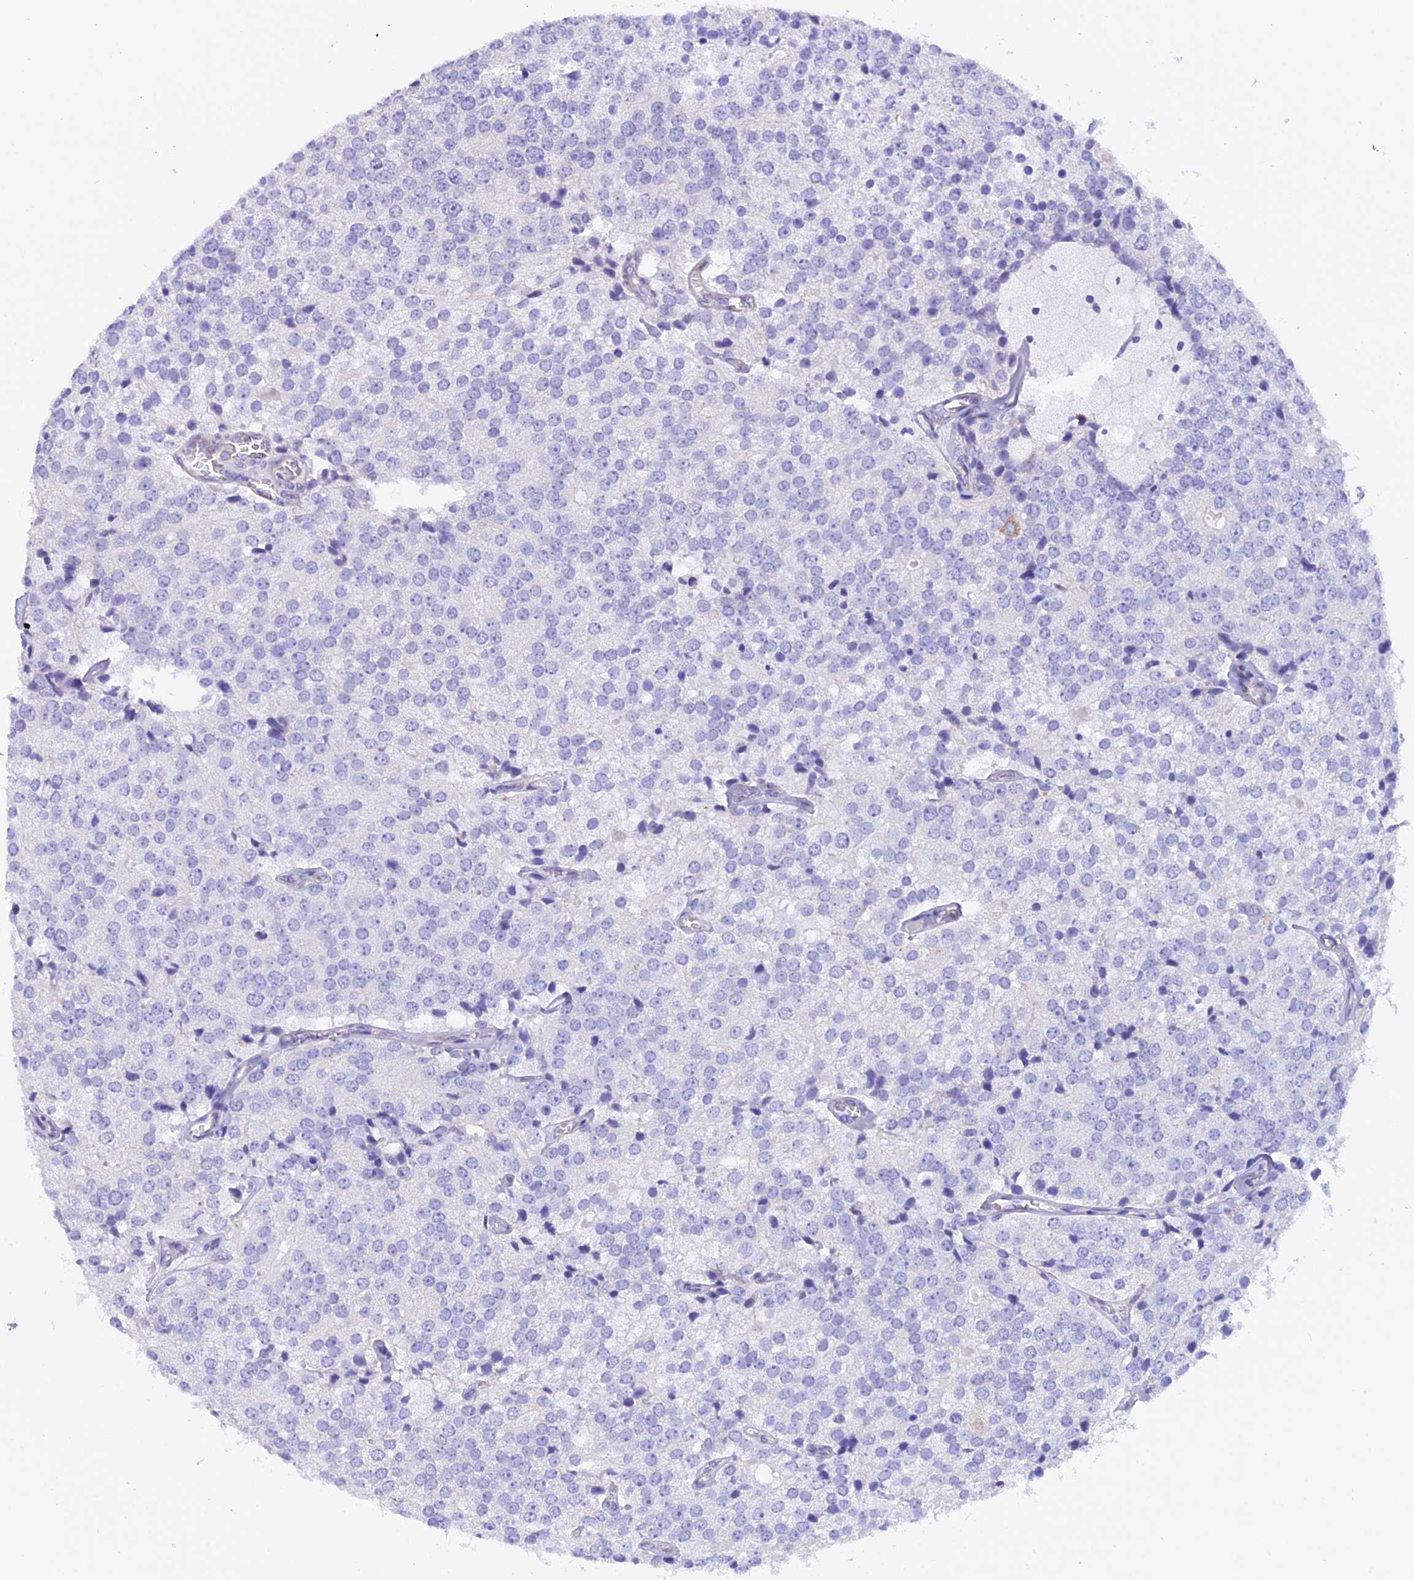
{"staining": {"intensity": "negative", "quantity": "none", "location": "none"}, "tissue": "prostate cancer", "cell_type": "Tumor cells", "image_type": "cancer", "snomed": [{"axis": "morphology", "description": "Adenocarcinoma, High grade"}, {"axis": "topography", "description": "Prostate"}], "caption": "The micrograph reveals no staining of tumor cells in high-grade adenocarcinoma (prostate).", "gene": "C17orf67", "patient": {"sex": "male", "age": 49}}